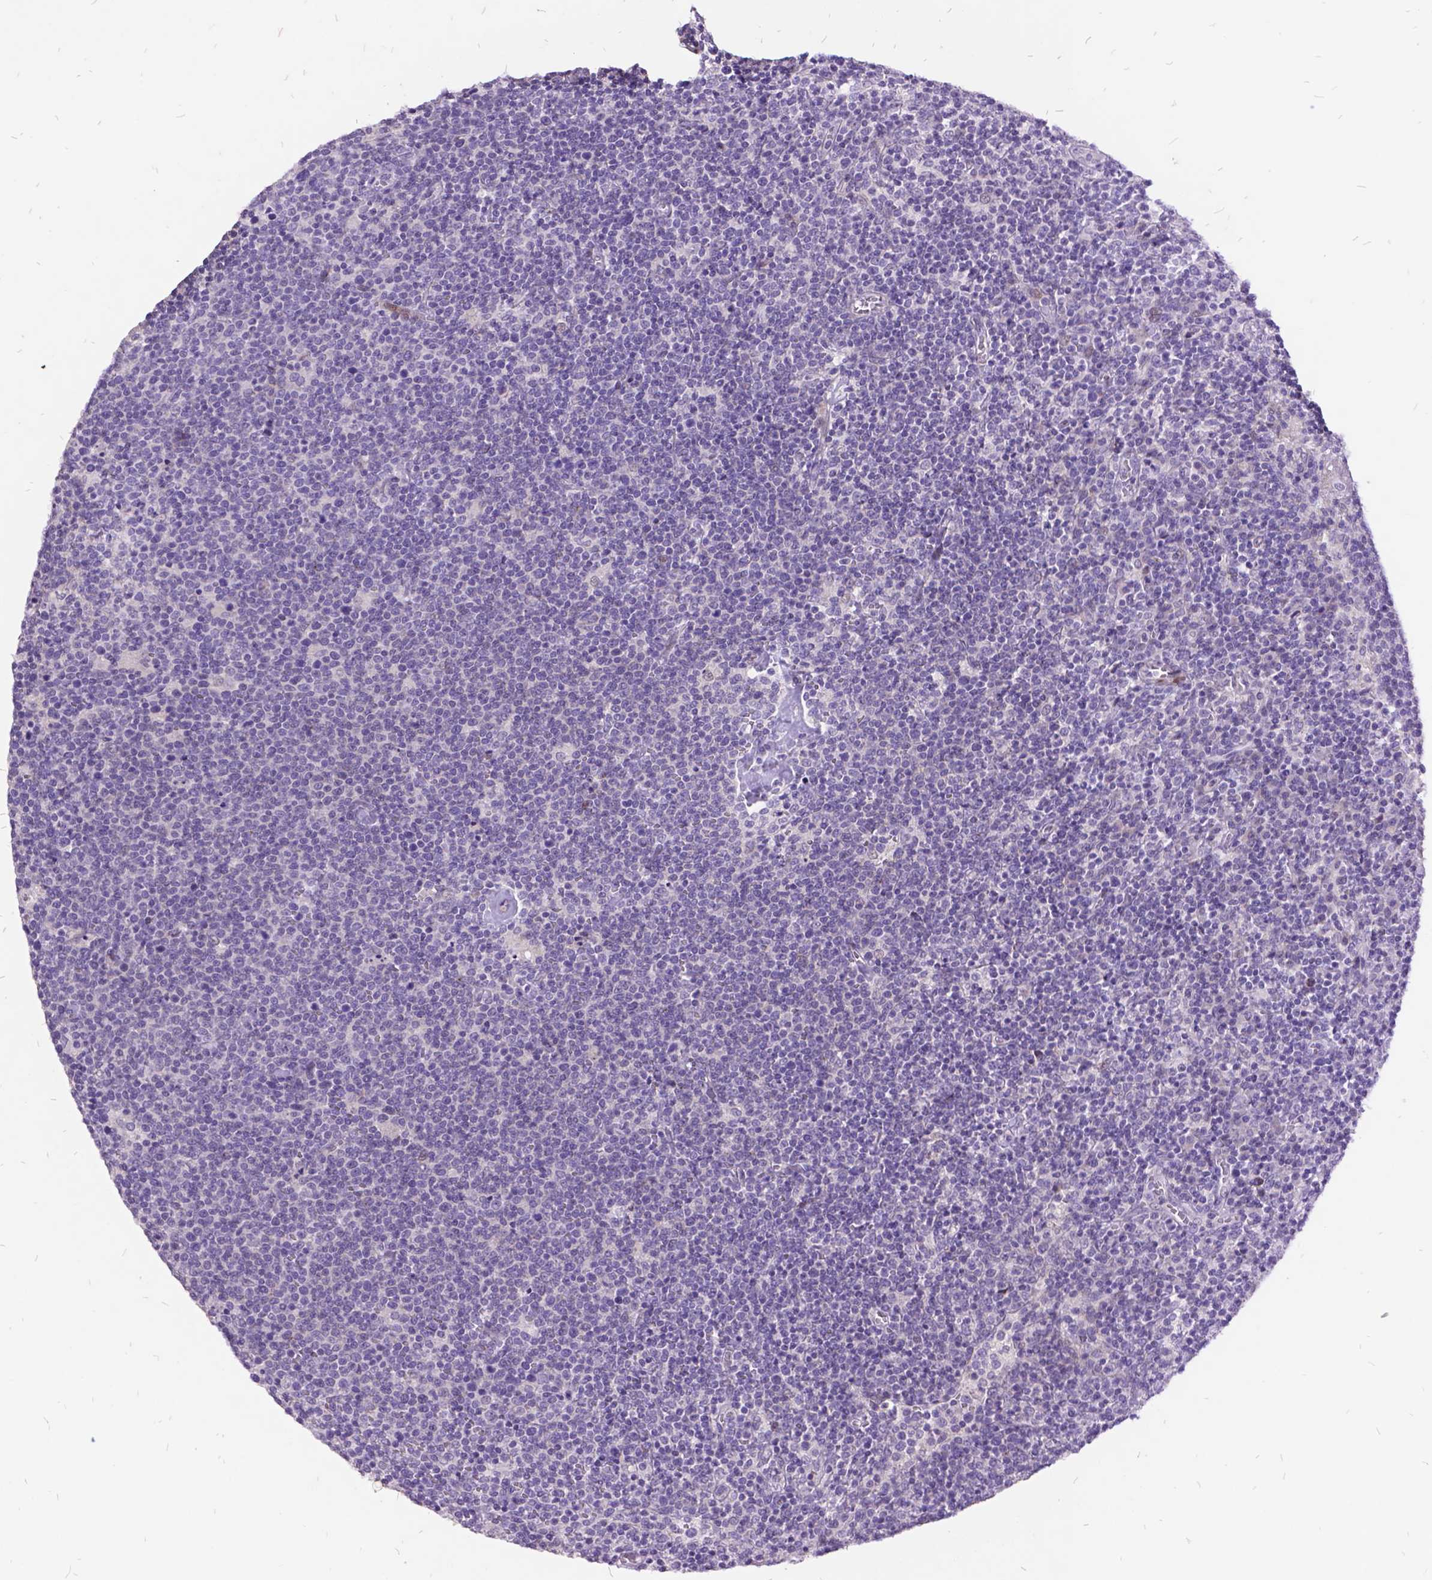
{"staining": {"intensity": "negative", "quantity": "none", "location": "none"}, "tissue": "lymphoma", "cell_type": "Tumor cells", "image_type": "cancer", "snomed": [{"axis": "morphology", "description": "Malignant lymphoma, non-Hodgkin's type, High grade"}, {"axis": "topography", "description": "Lymph node"}], "caption": "A photomicrograph of lymphoma stained for a protein demonstrates no brown staining in tumor cells. The staining is performed using DAB (3,3'-diaminobenzidine) brown chromogen with nuclei counter-stained in using hematoxylin.", "gene": "ITGB6", "patient": {"sex": "male", "age": 61}}